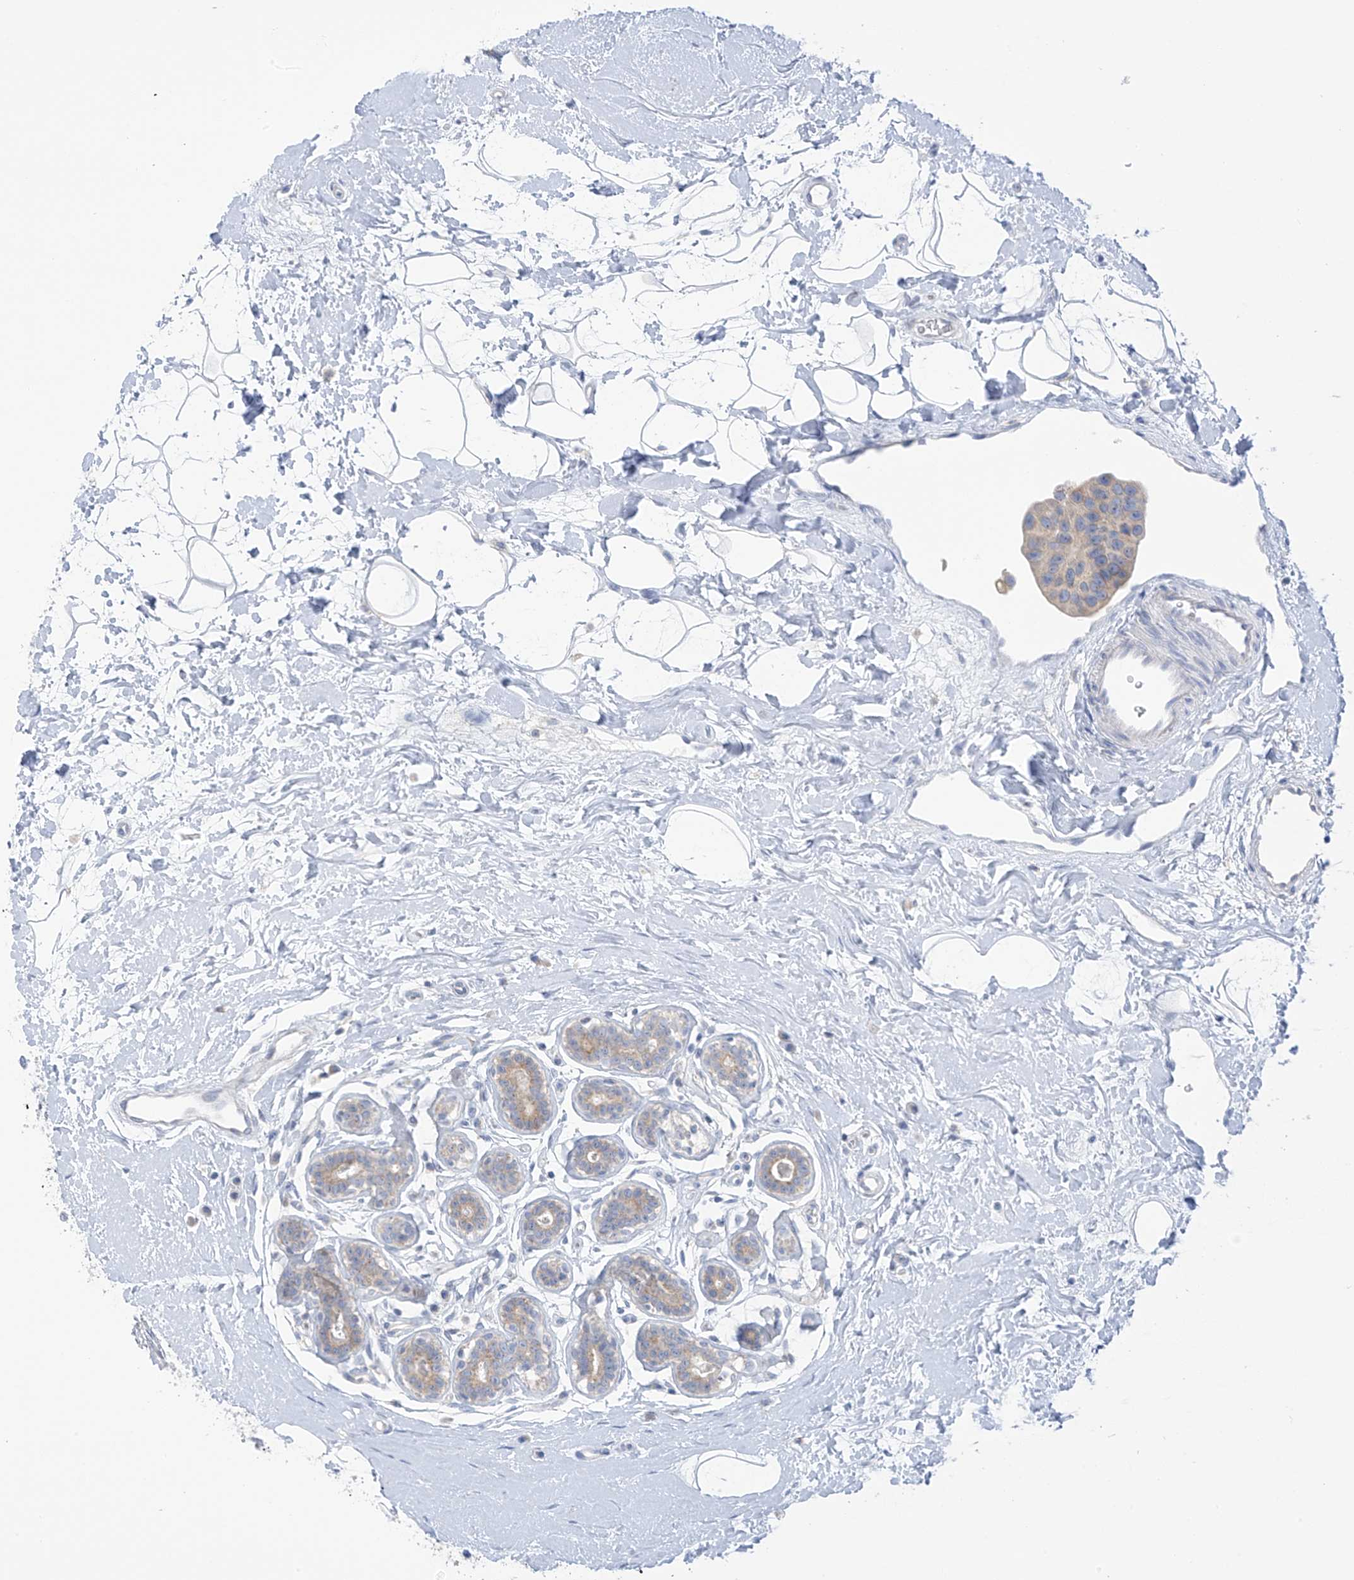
{"staining": {"intensity": "negative", "quantity": "none", "location": "none"}, "tissue": "breast cancer", "cell_type": "Tumor cells", "image_type": "cancer", "snomed": [{"axis": "morphology", "description": "Normal tissue, NOS"}, {"axis": "morphology", "description": "Duct carcinoma"}, {"axis": "topography", "description": "Breast"}], "caption": "Histopathology image shows no protein positivity in tumor cells of breast cancer (infiltrating ductal carcinoma) tissue.", "gene": "SLC6A12", "patient": {"sex": "female", "age": 39}}